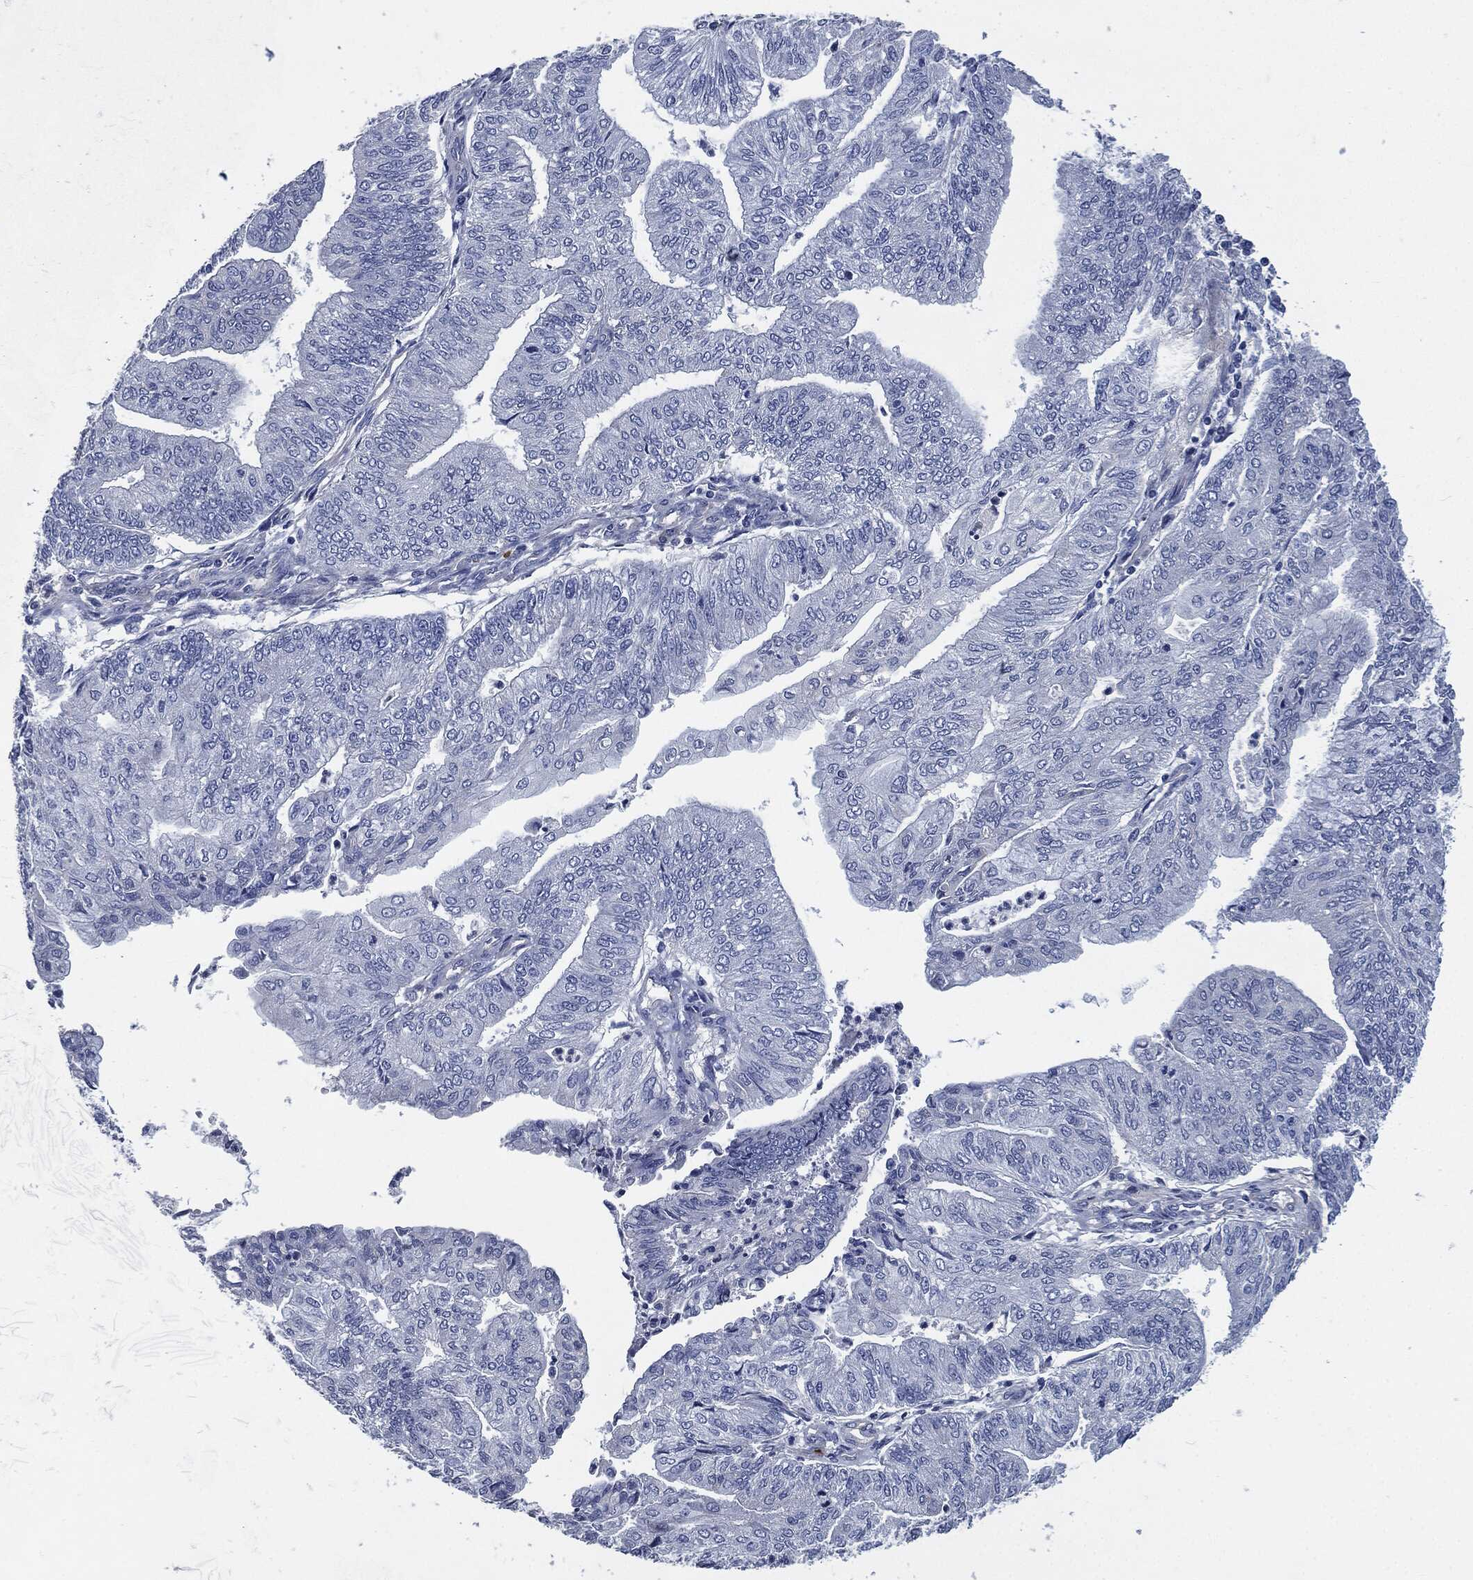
{"staining": {"intensity": "negative", "quantity": "none", "location": "none"}, "tissue": "endometrial cancer", "cell_type": "Tumor cells", "image_type": "cancer", "snomed": [{"axis": "morphology", "description": "Adenocarcinoma, NOS"}, {"axis": "topography", "description": "Endometrium"}], "caption": "Tumor cells show no significant staining in endometrial cancer.", "gene": "CD27", "patient": {"sex": "female", "age": 59}}